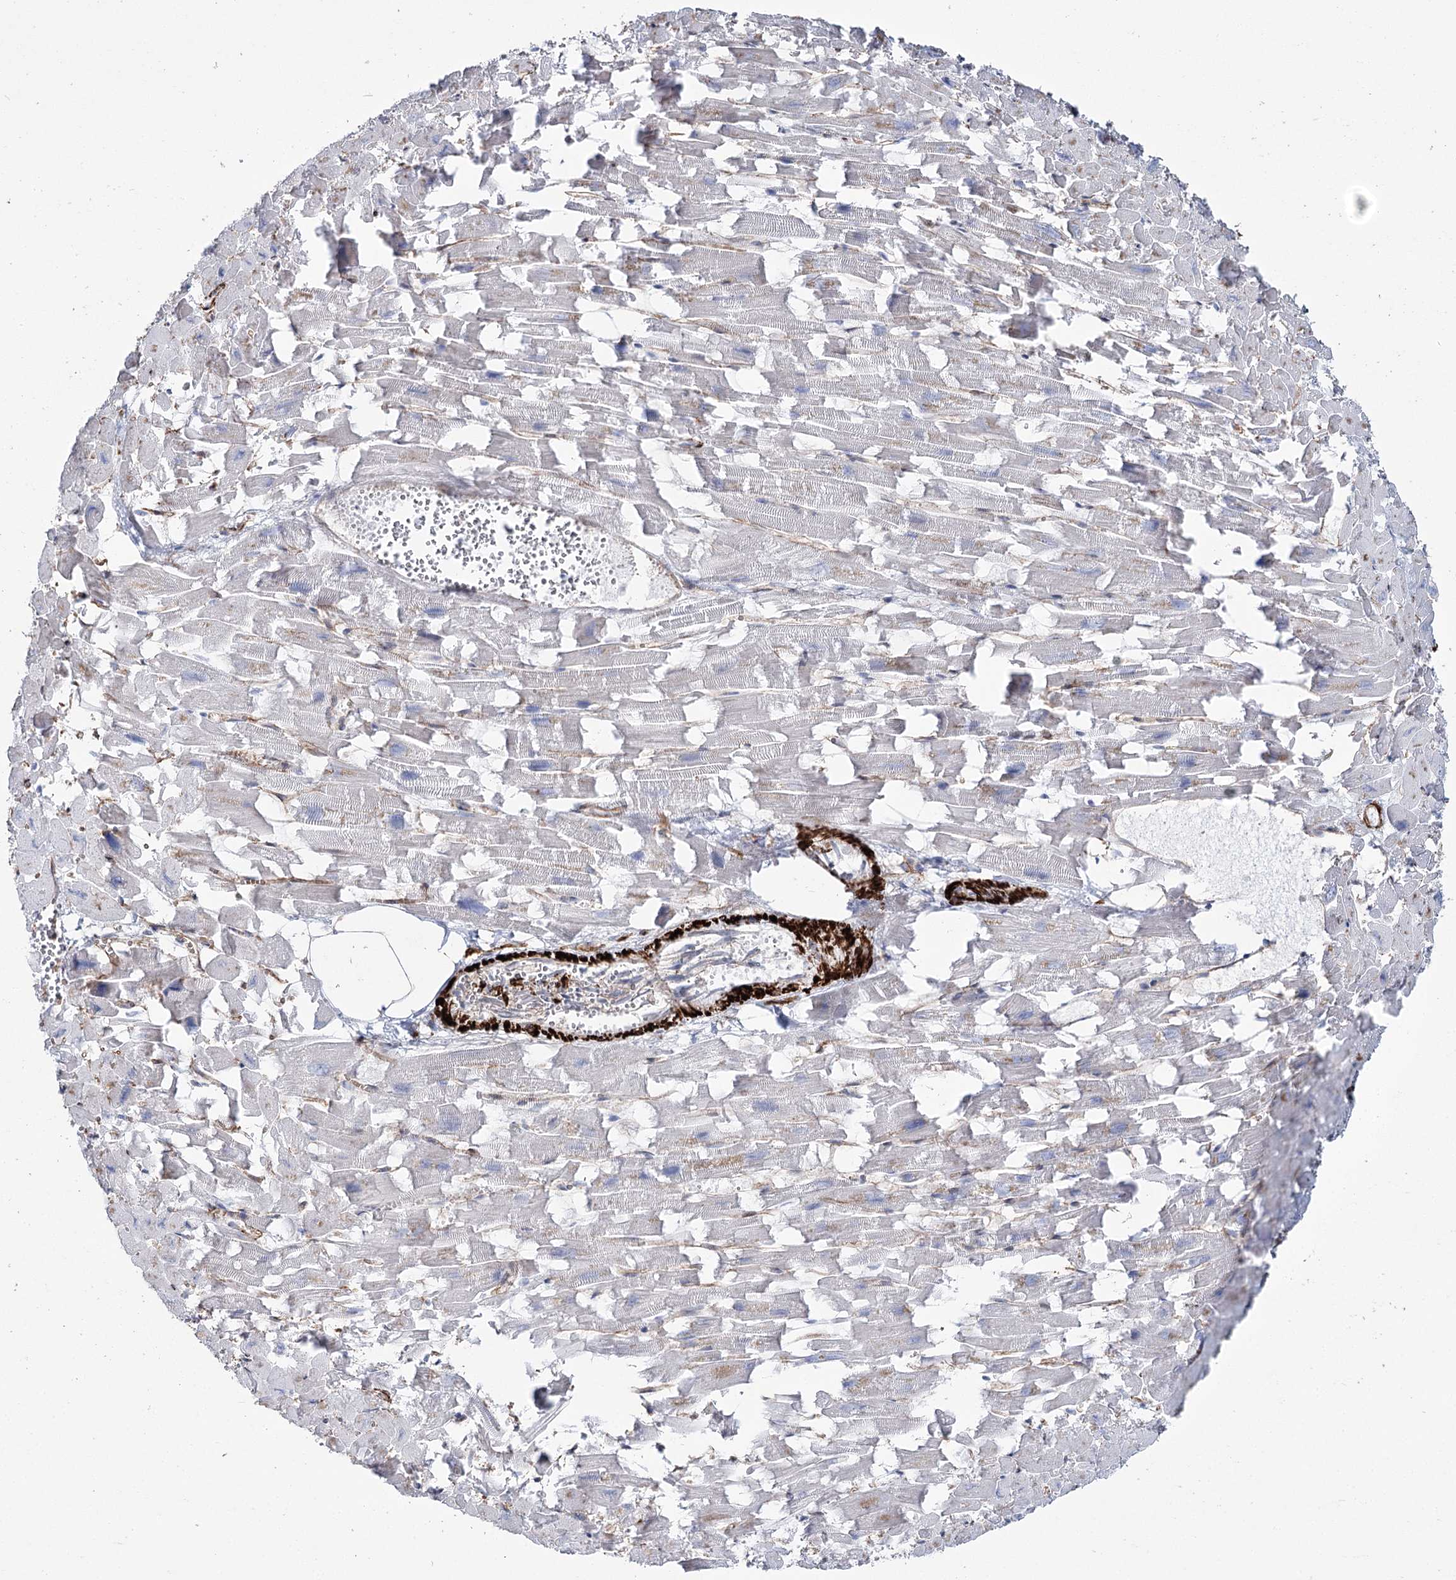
{"staining": {"intensity": "negative", "quantity": "none", "location": "none"}, "tissue": "heart muscle", "cell_type": "Cardiomyocytes", "image_type": "normal", "snomed": [{"axis": "morphology", "description": "Normal tissue, NOS"}, {"axis": "topography", "description": "Heart"}], "caption": "High magnification brightfield microscopy of benign heart muscle stained with DAB (3,3'-diaminobenzidine) (brown) and counterstained with hematoxylin (blue): cardiomyocytes show no significant positivity. (DAB (3,3'-diaminobenzidine) immunohistochemistry (IHC) visualized using brightfield microscopy, high magnification).", "gene": "SUMF1", "patient": {"sex": "female", "age": 64}}